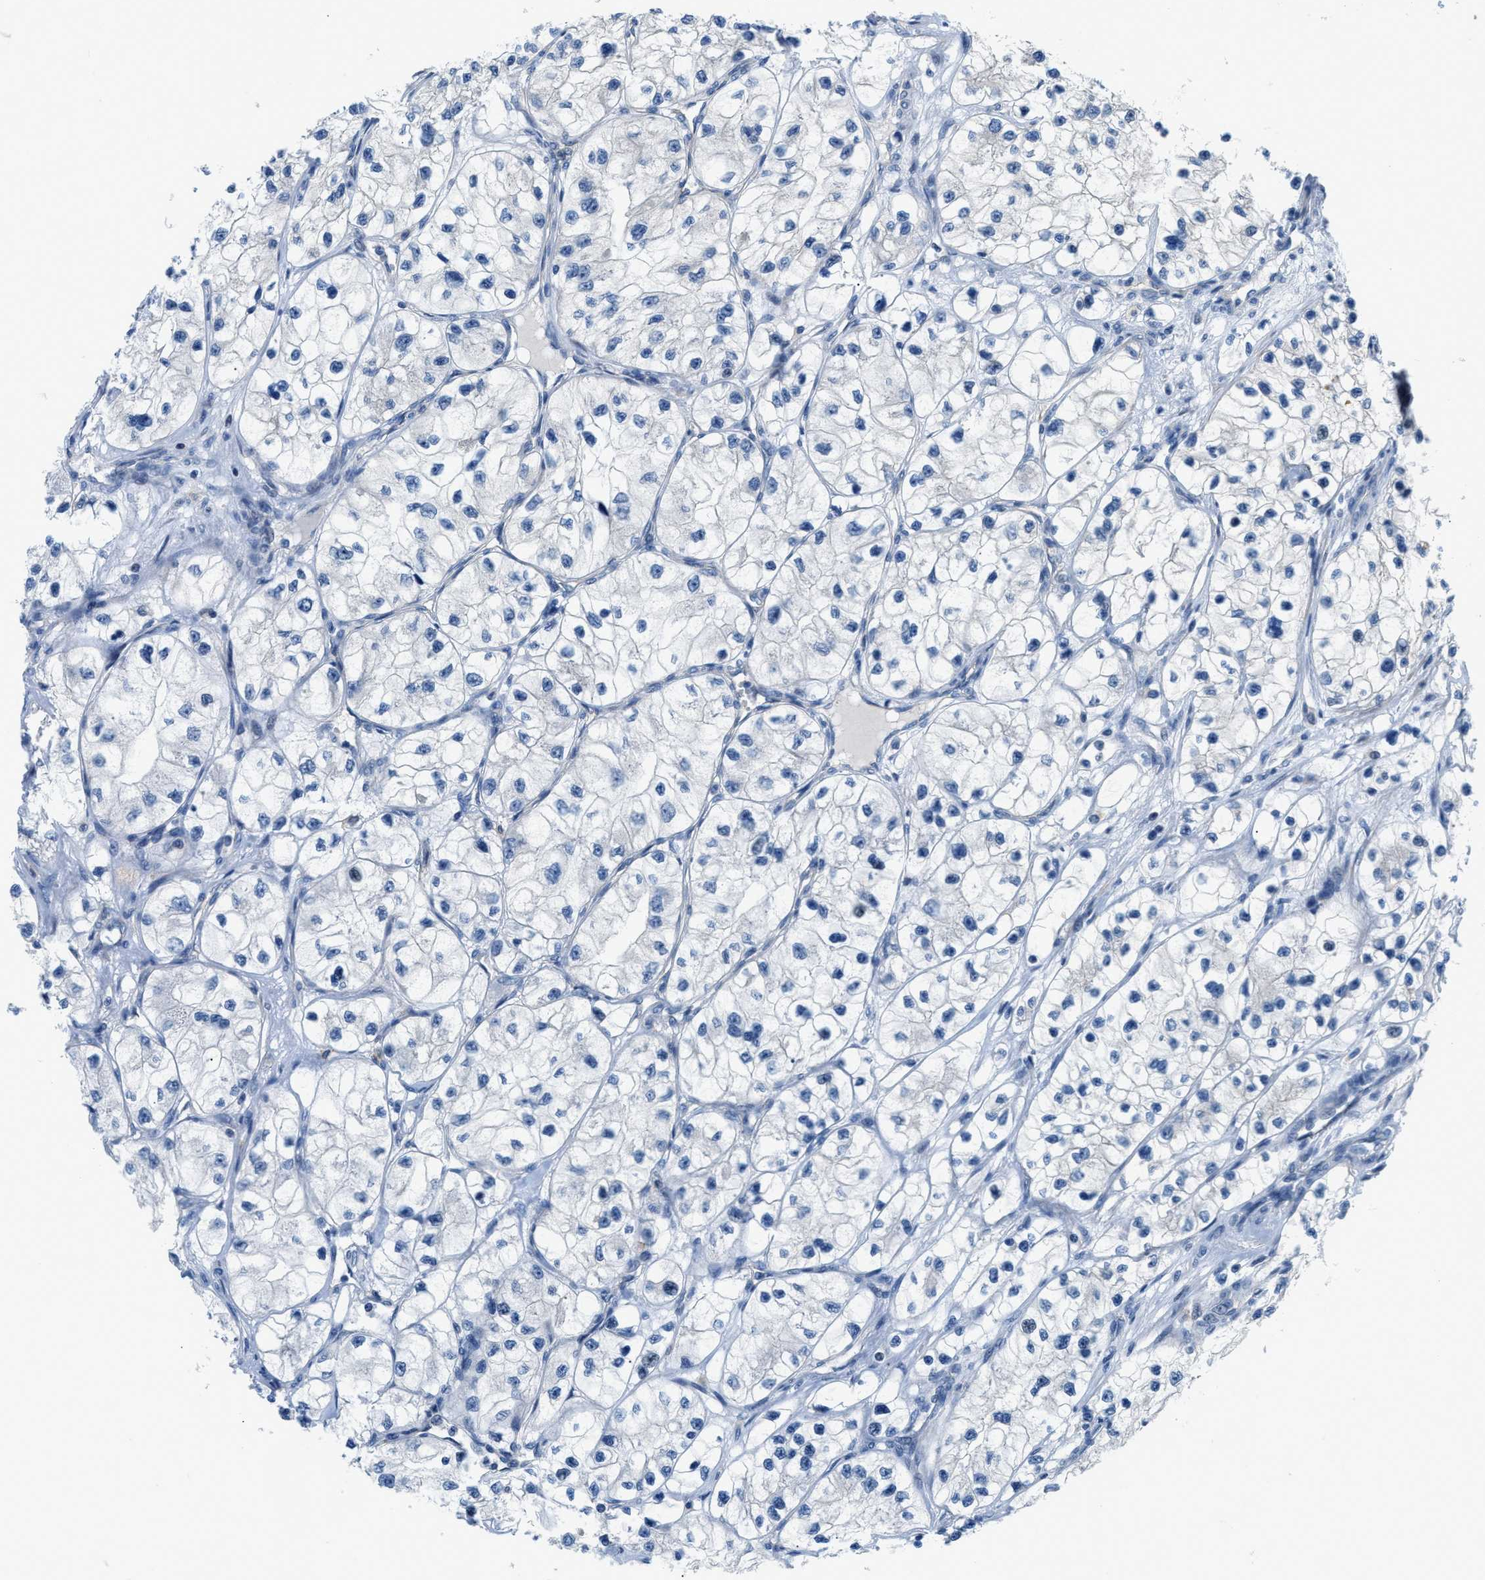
{"staining": {"intensity": "negative", "quantity": "none", "location": "none"}, "tissue": "renal cancer", "cell_type": "Tumor cells", "image_type": "cancer", "snomed": [{"axis": "morphology", "description": "Adenocarcinoma, NOS"}, {"axis": "topography", "description": "Kidney"}], "caption": "This histopathology image is of adenocarcinoma (renal) stained with immunohistochemistry (IHC) to label a protein in brown with the nuclei are counter-stained blue. There is no expression in tumor cells.", "gene": "FDCSP", "patient": {"sex": "female", "age": 57}}